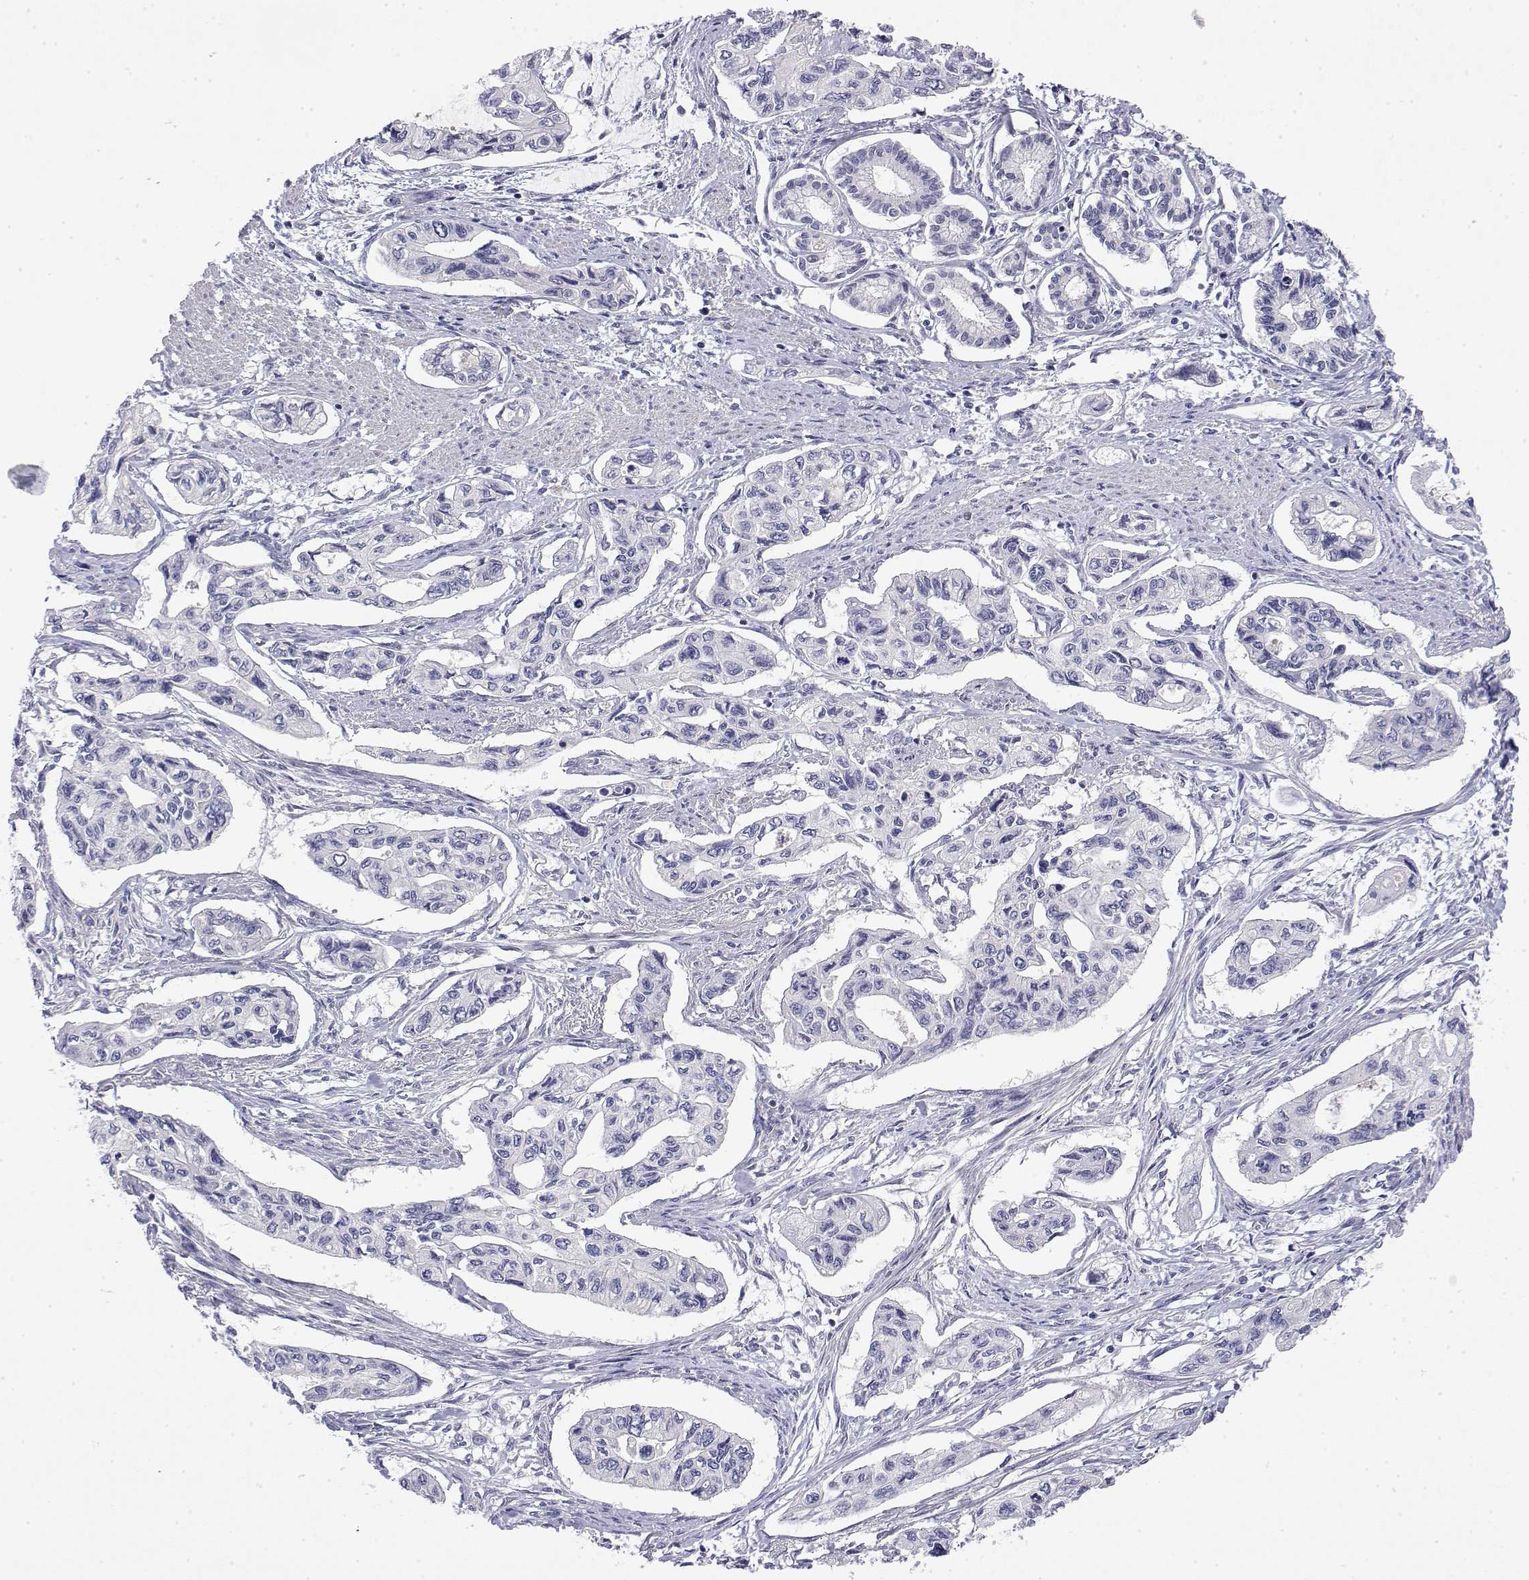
{"staining": {"intensity": "negative", "quantity": "none", "location": "none"}, "tissue": "pancreatic cancer", "cell_type": "Tumor cells", "image_type": "cancer", "snomed": [{"axis": "morphology", "description": "Adenocarcinoma, NOS"}, {"axis": "topography", "description": "Pancreas"}], "caption": "Tumor cells are negative for protein expression in human pancreatic cancer.", "gene": "GGACT", "patient": {"sex": "female", "age": 76}}